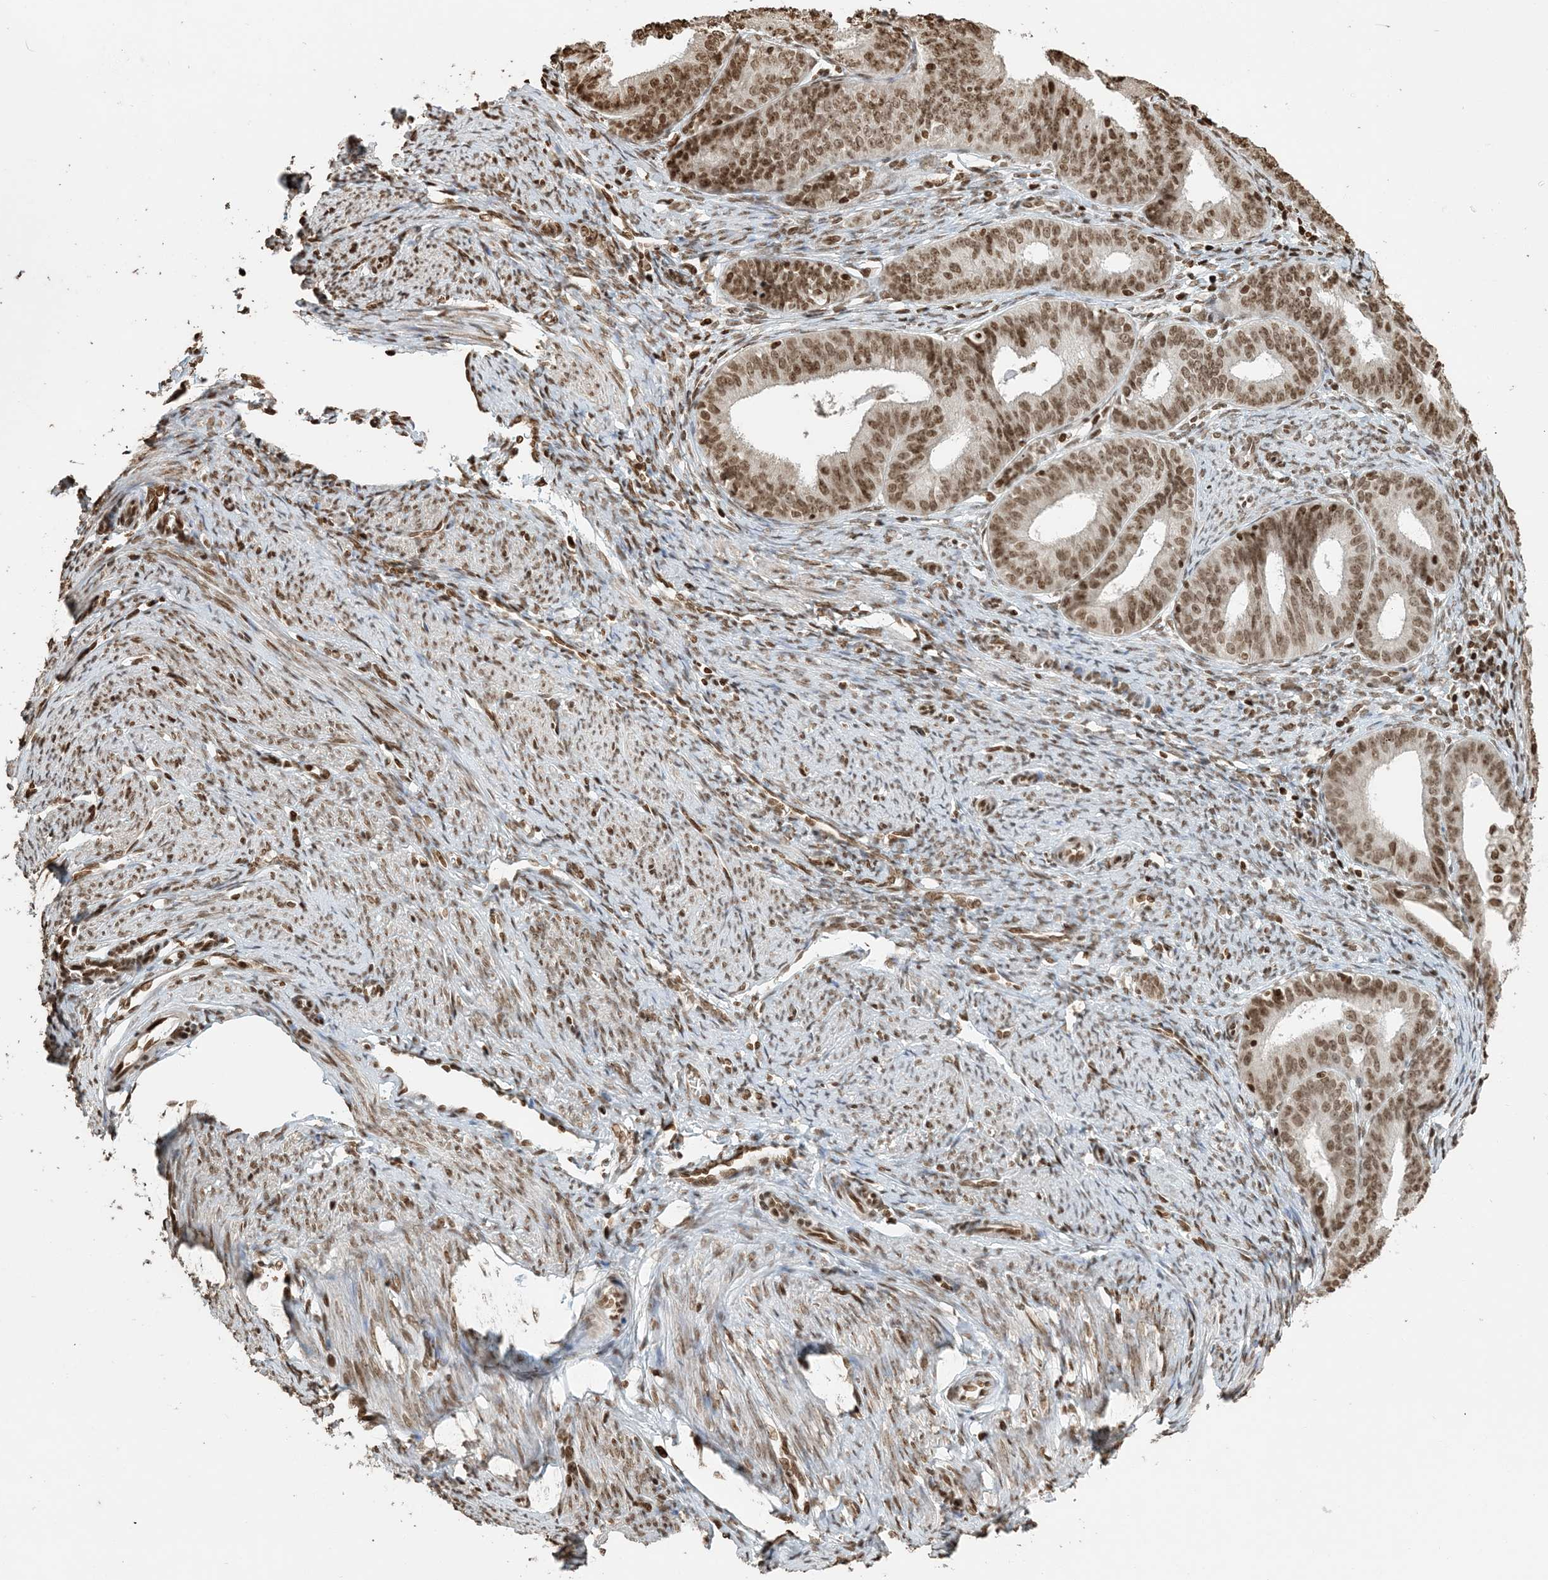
{"staining": {"intensity": "moderate", "quantity": ">75%", "location": "nuclear"}, "tissue": "endometrial cancer", "cell_type": "Tumor cells", "image_type": "cancer", "snomed": [{"axis": "morphology", "description": "Adenocarcinoma, NOS"}, {"axis": "topography", "description": "Endometrium"}], "caption": "High-magnification brightfield microscopy of endometrial adenocarcinoma stained with DAB (3,3'-diaminobenzidine) (brown) and counterstained with hematoxylin (blue). tumor cells exhibit moderate nuclear expression is identified in approximately>75% of cells.", "gene": "H3-3B", "patient": {"sex": "female", "age": 51}}